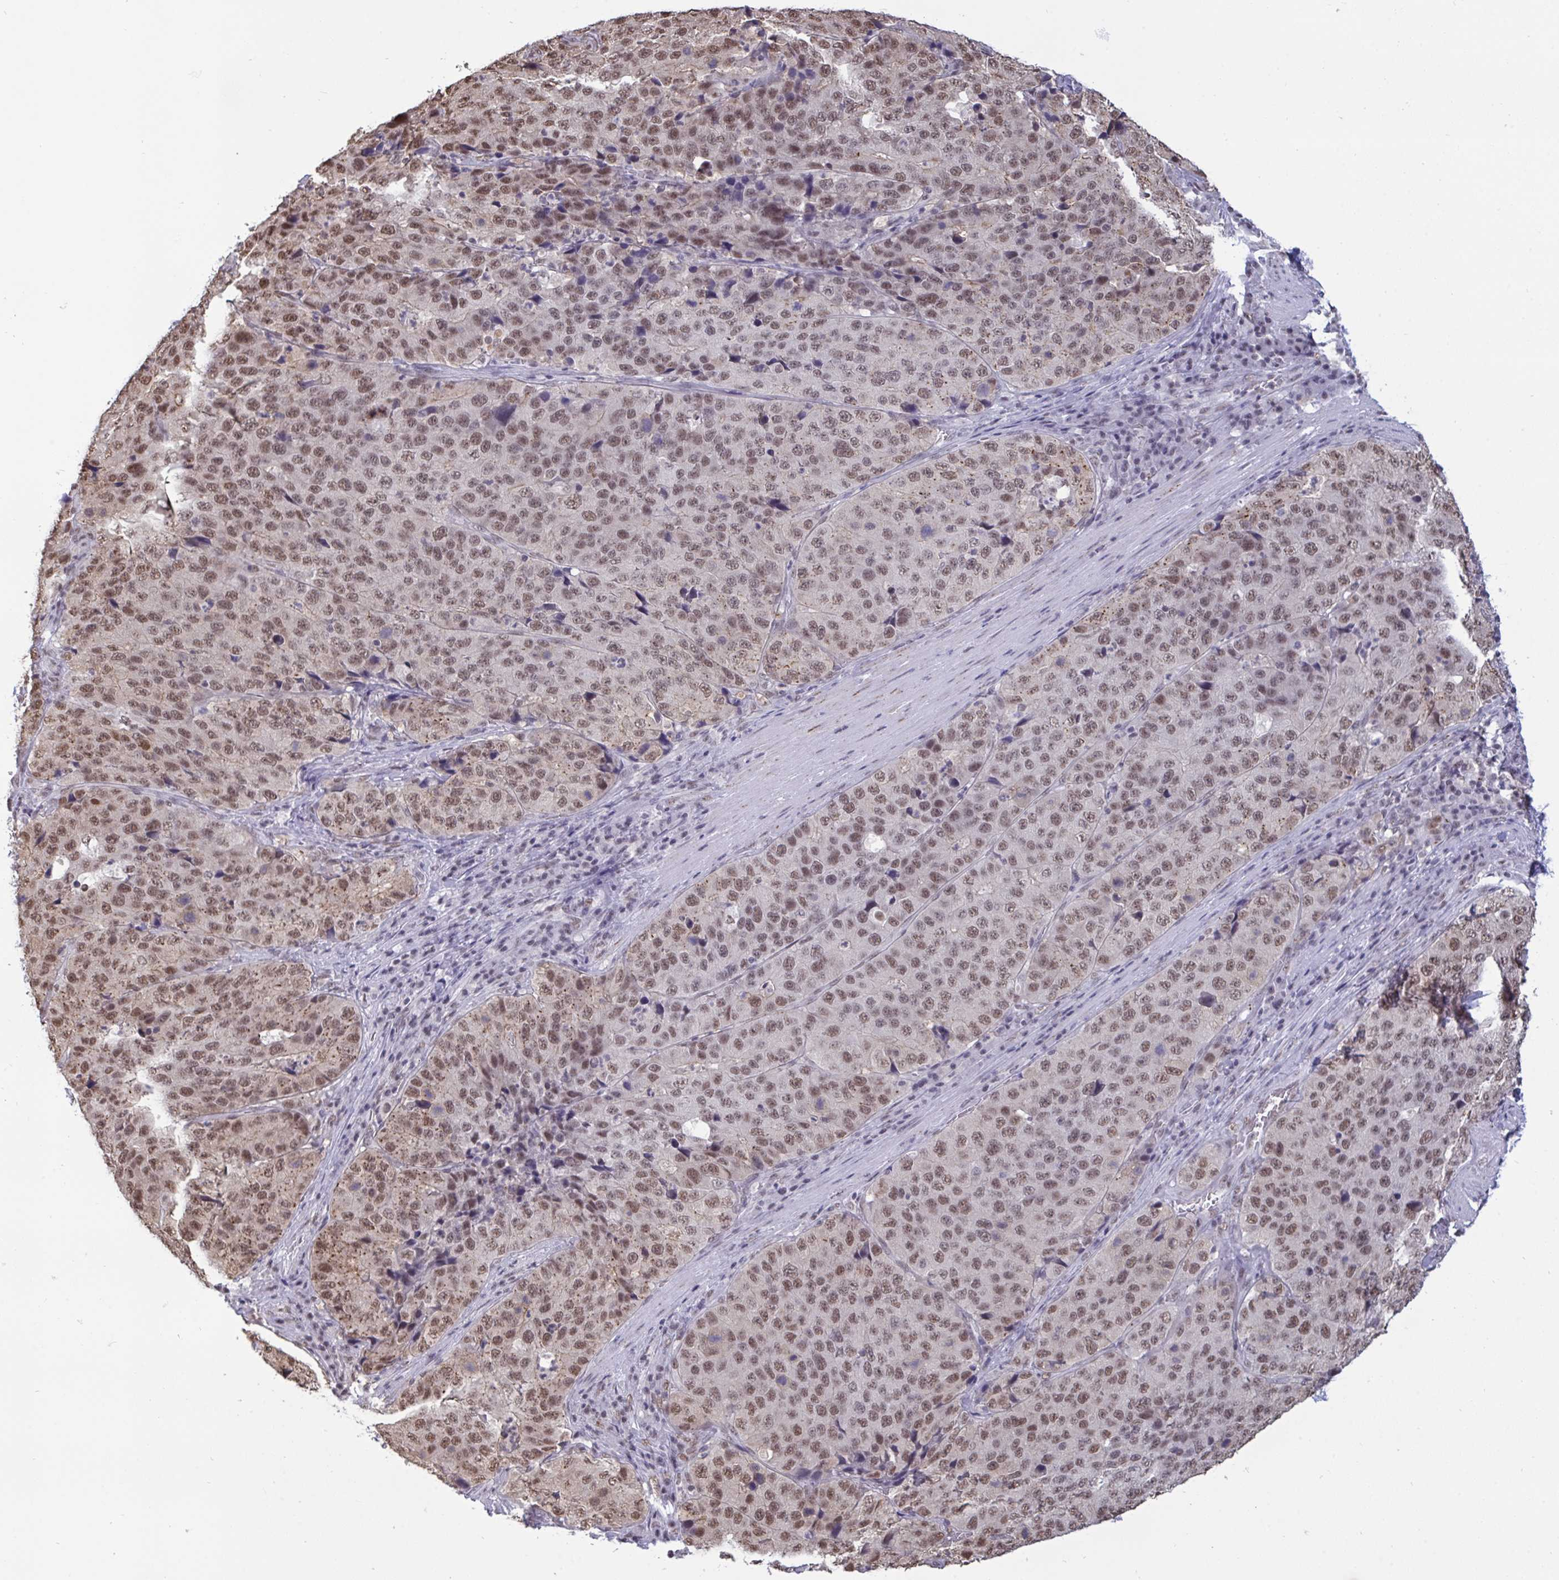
{"staining": {"intensity": "moderate", "quantity": ">75%", "location": "cytoplasmic/membranous,nuclear"}, "tissue": "stomach cancer", "cell_type": "Tumor cells", "image_type": "cancer", "snomed": [{"axis": "morphology", "description": "Adenocarcinoma, NOS"}, {"axis": "topography", "description": "Stomach"}], "caption": "Immunohistochemistry staining of stomach adenocarcinoma, which displays medium levels of moderate cytoplasmic/membranous and nuclear positivity in approximately >75% of tumor cells indicating moderate cytoplasmic/membranous and nuclear protein staining. The staining was performed using DAB (brown) for protein detection and nuclei were counterstained in hematoxylin (blue).", "gene": "PUF60", "patient": {"sex": "male", "age": 71}}